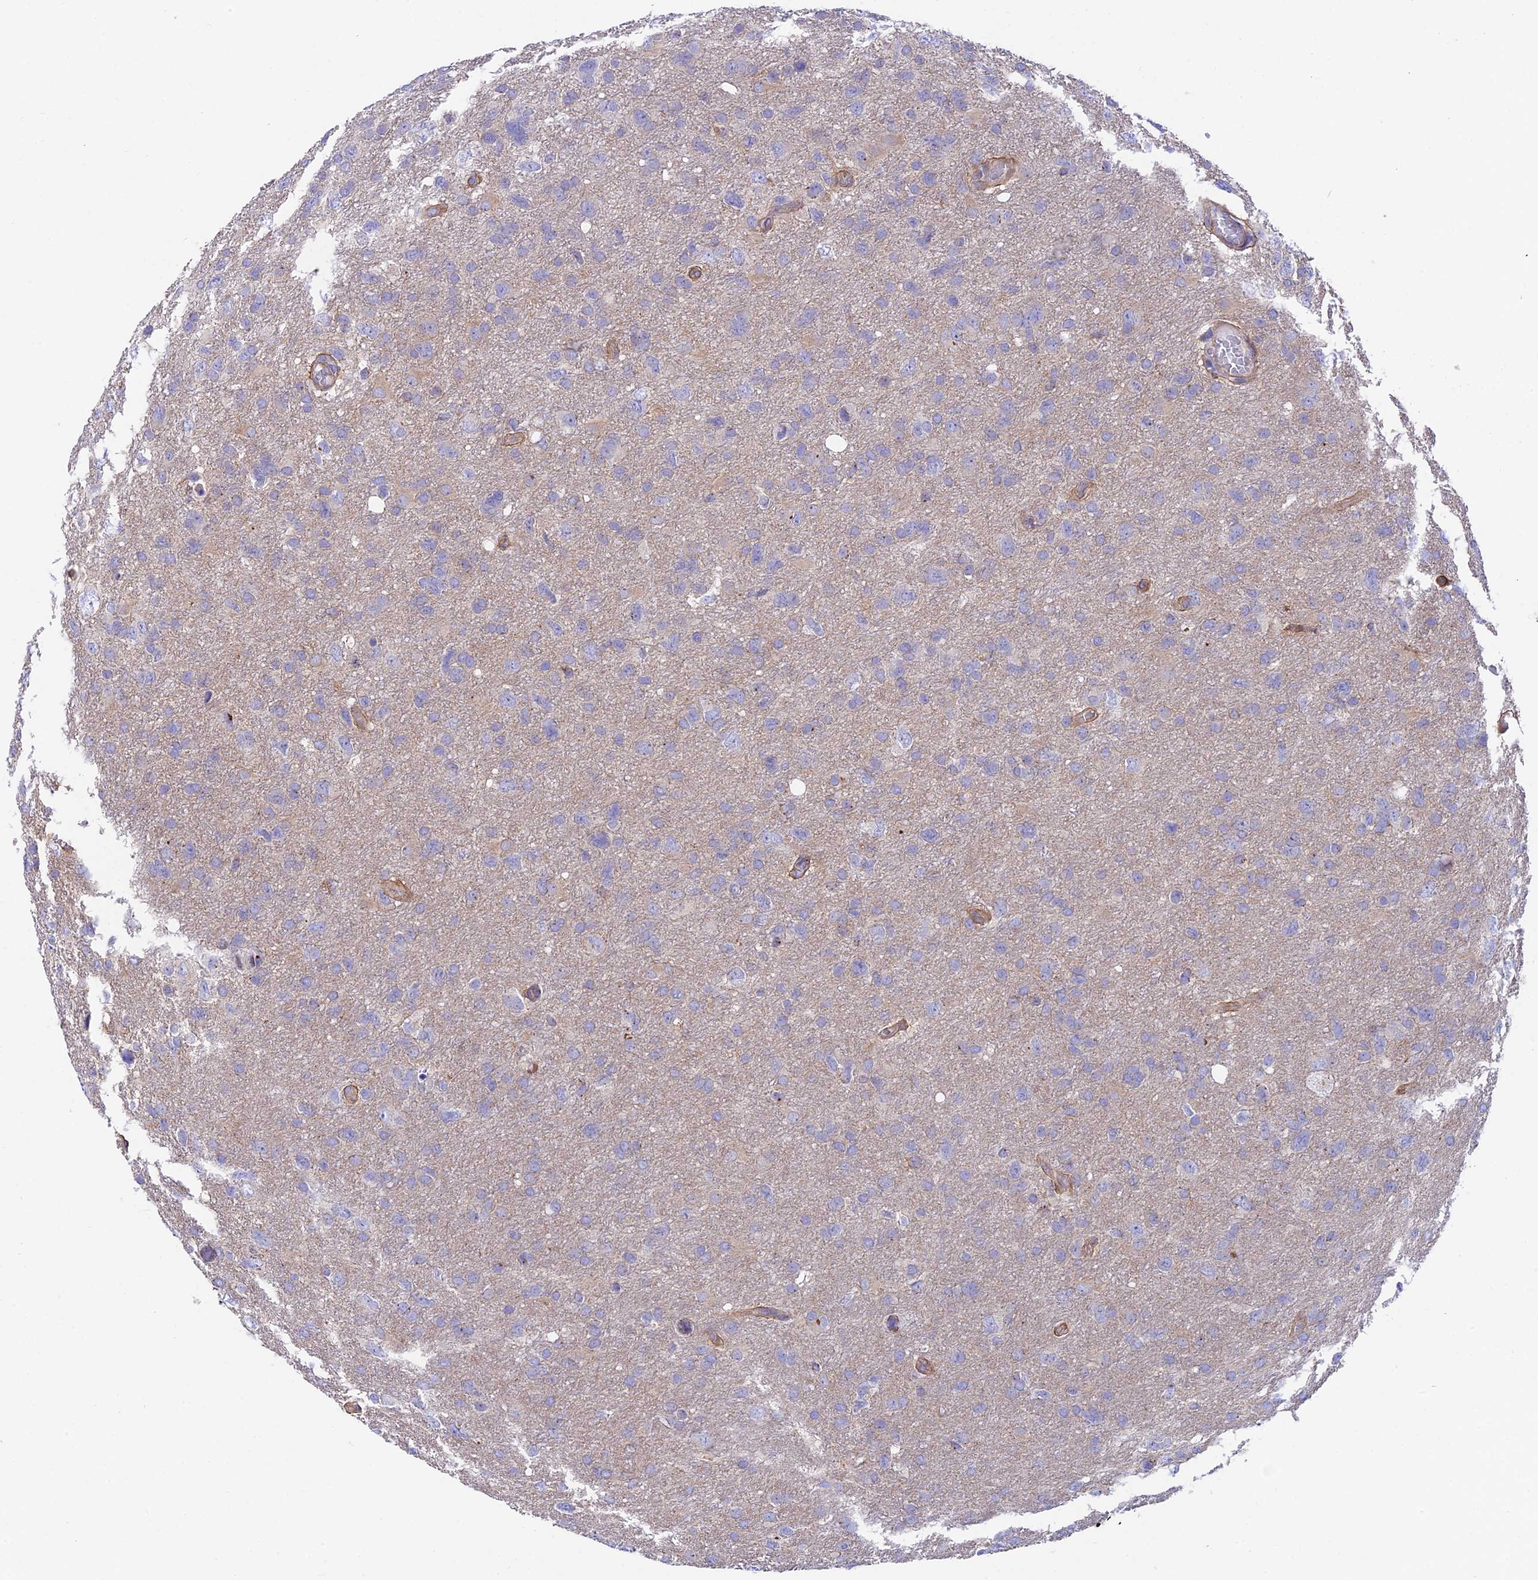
{"staining": {"intensity": "negative", "quantity": "none", "location": "none"}, "tissue": "glioma", "cell_type": "Tumor cells", "image_type": "cancer", "snomed": [{"axis": "morphology", "description": "Glioma, malignant, High grade"}, {"axis": "topography", "description": "Brain"}], "caption": "The immunohistochemistry (IHC) photomicrograph has no significant positivity in tumor cells of glioma tissue.", "gene": "QRFP", "patient": {"sex": "male", "age": 61}}